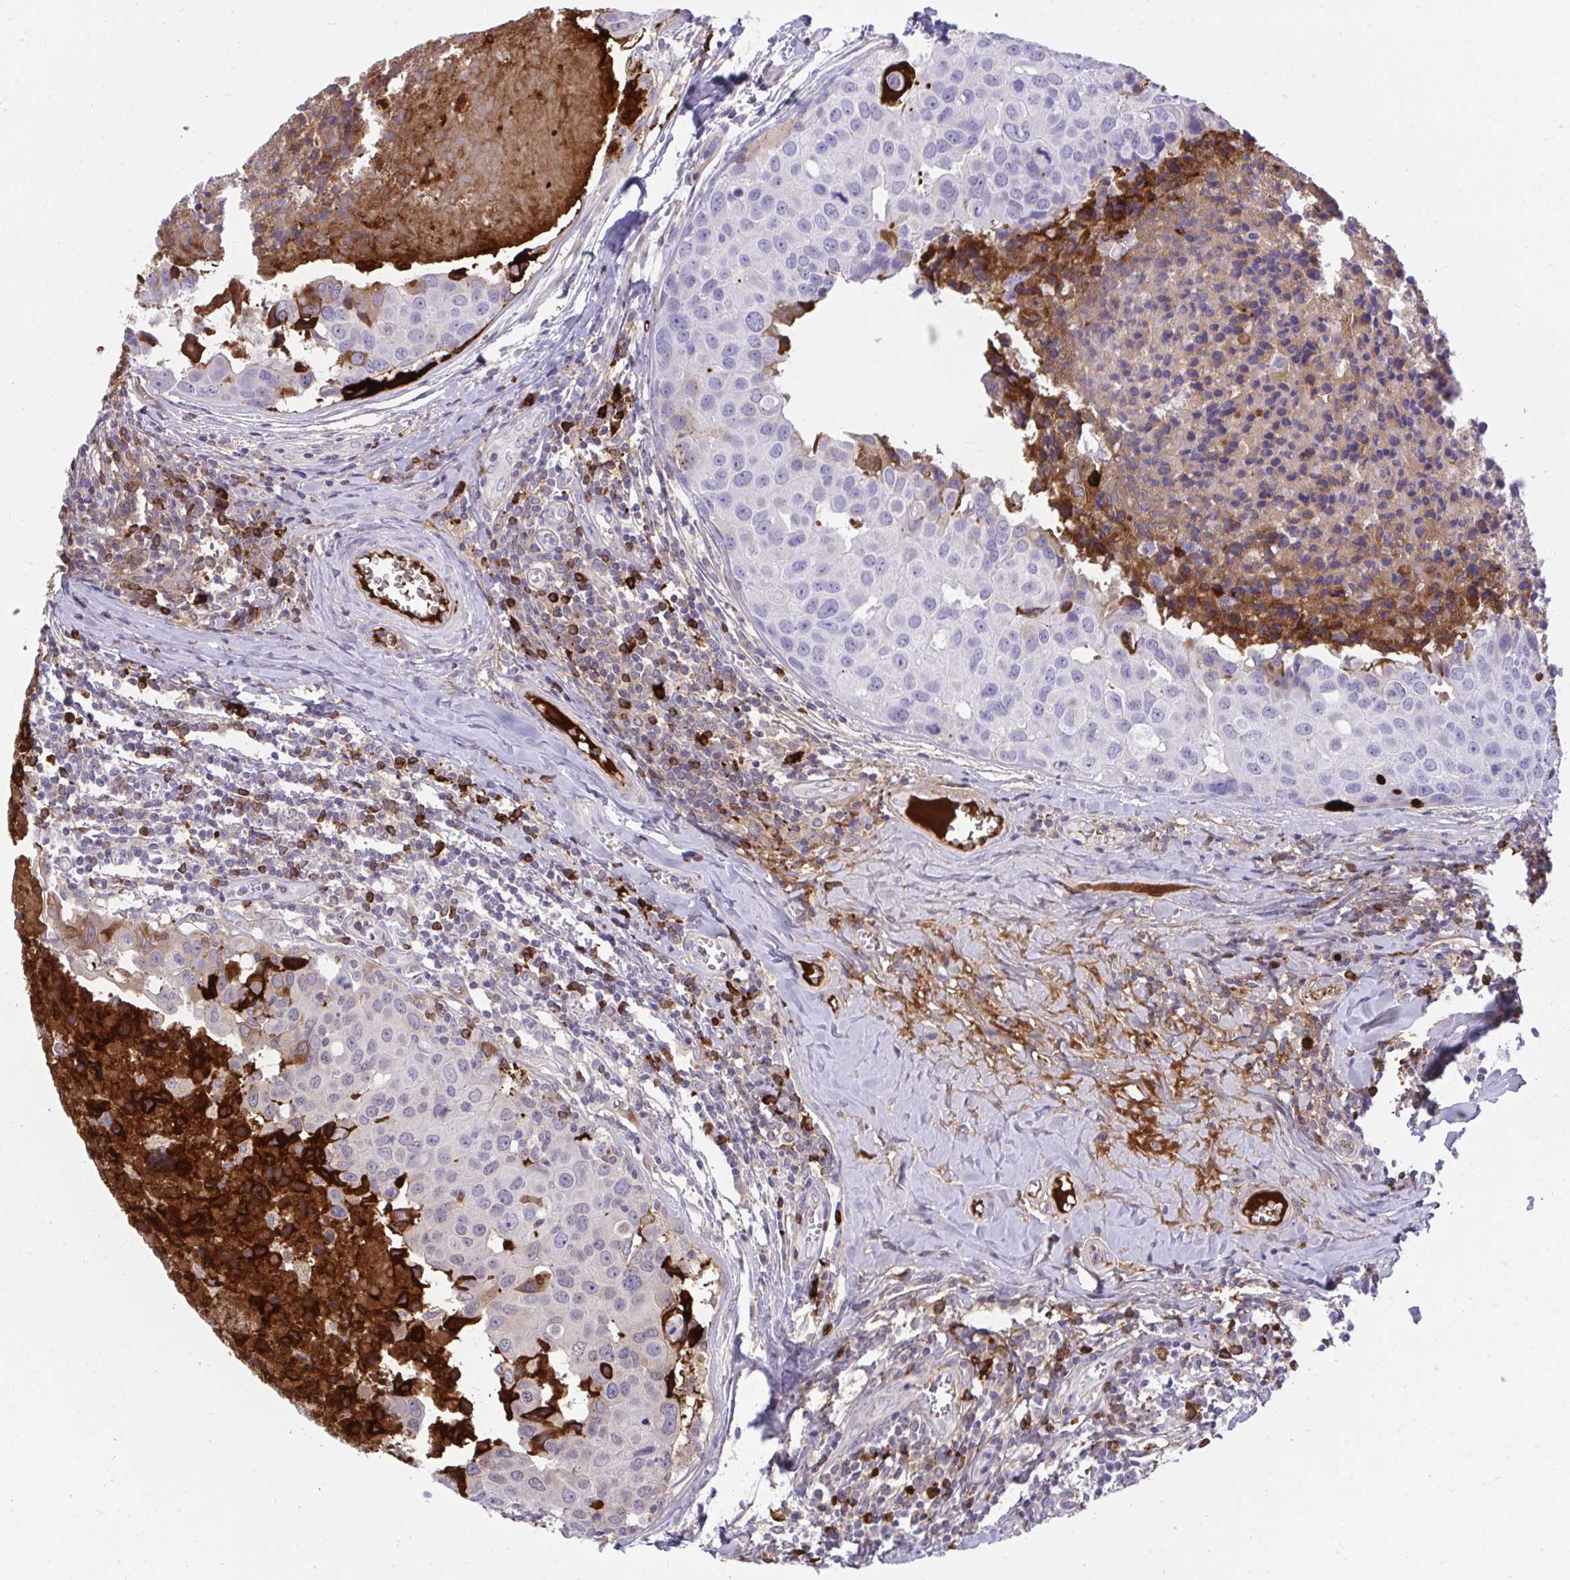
{"staining": {"intensity": "moderate", "quantity": "<25%", "location": "cytoplasmic/membranous"}, "tissue": "breast cancer", "cell_type": "Tumor cells", "image_type": "cancer", "snomed": [{"axis": "morphology", "description": "Duct carcinoma"}, {"axis": "topography", "description": "Breast"}], "caption": "Breast cancer stained for a protein demonstrates moderate cytoplasmic/membranous positivity in tumor cells.", "gene": "F2", "patient": {"sex": "female", "age": 24}}